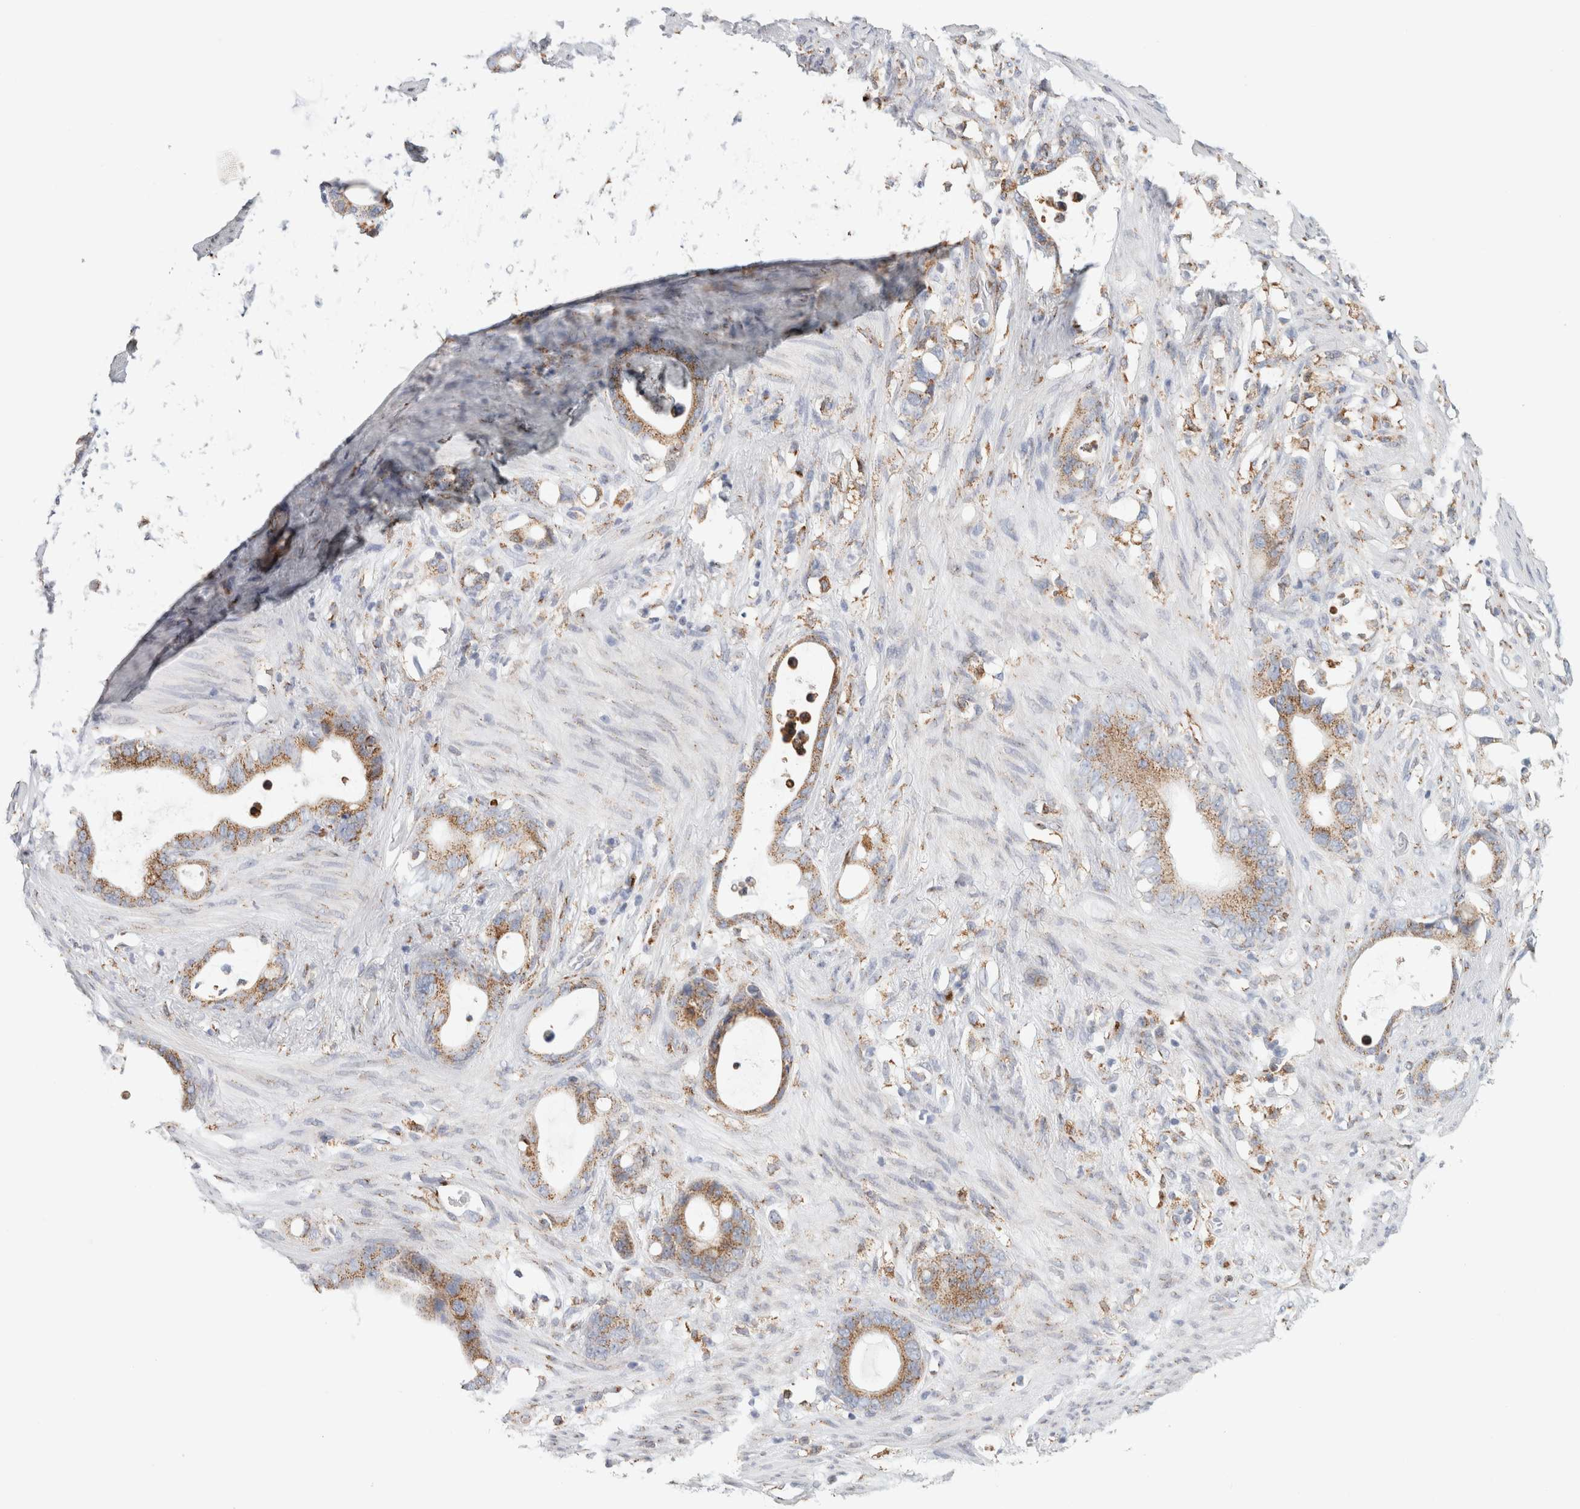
{"staining": {"intensity": "moderate", "quantity": ">75%", "location": "cytoplasmic/membranous"}, "tissue": "stomach cancer", "cell_type": "Tumor cells", "image_type": "cancer", "snomed": [{"axis": "morphology", "description": "Adenocarcinoma, NOS"}, {"axis": "topography", "description": "Stomach"}], "caption": "Stomach adenocarcinoma was stained to show a protein in brown. There is medium levels of moderate cytoplasmic/membranous expression in about >75% of tumor cells. Using DAB (brown) and hematoxylin (blue) stains, captured at high magnification using brightfield microscopy.", "gene": "MCFD2", "patient": {"sex": "female", "age": 75}}